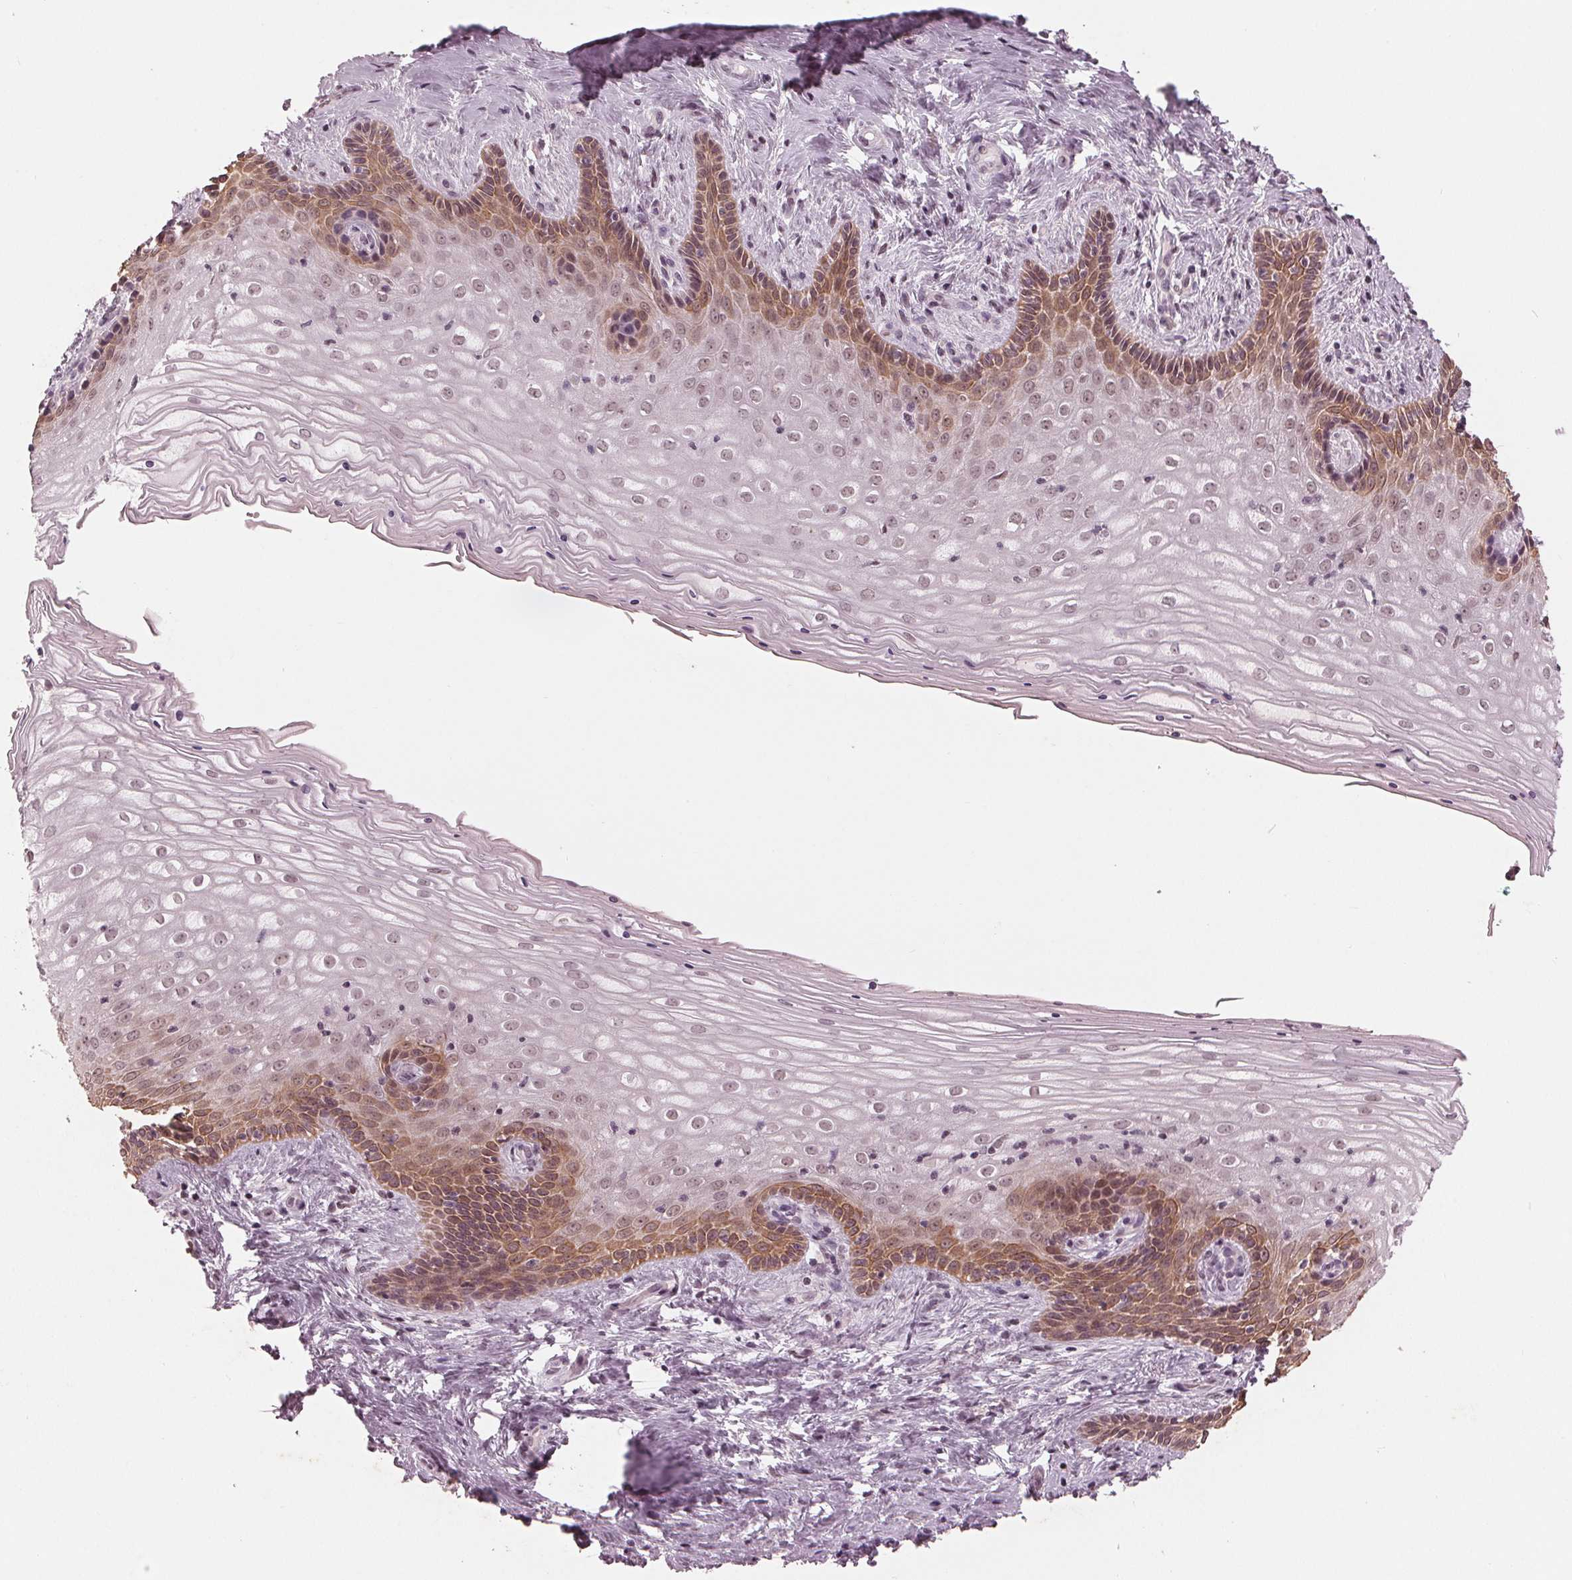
{"staining": {"intensity": "moderate", "quantity": "25%-75%", "location": "nuclear"}, "tissue": "vagina", "cell_type": "Squamous epithelial cells", "image_type": "normal", "snomed": [{"axis": "morphology", "description": "Normal tissue, NOS"}, {"axis": "topography", "description": "Vagina"}], "caption": "Immunohistochemistry histopathology image of normal human vagina stained for a protein (brown), which demonstrates medium levels of moderate nuclear staining in approximately 25%-75% of squamous epithelial cells.", "gene": "DNMT3L", "patient": {"sex": "female", "age": 45}}